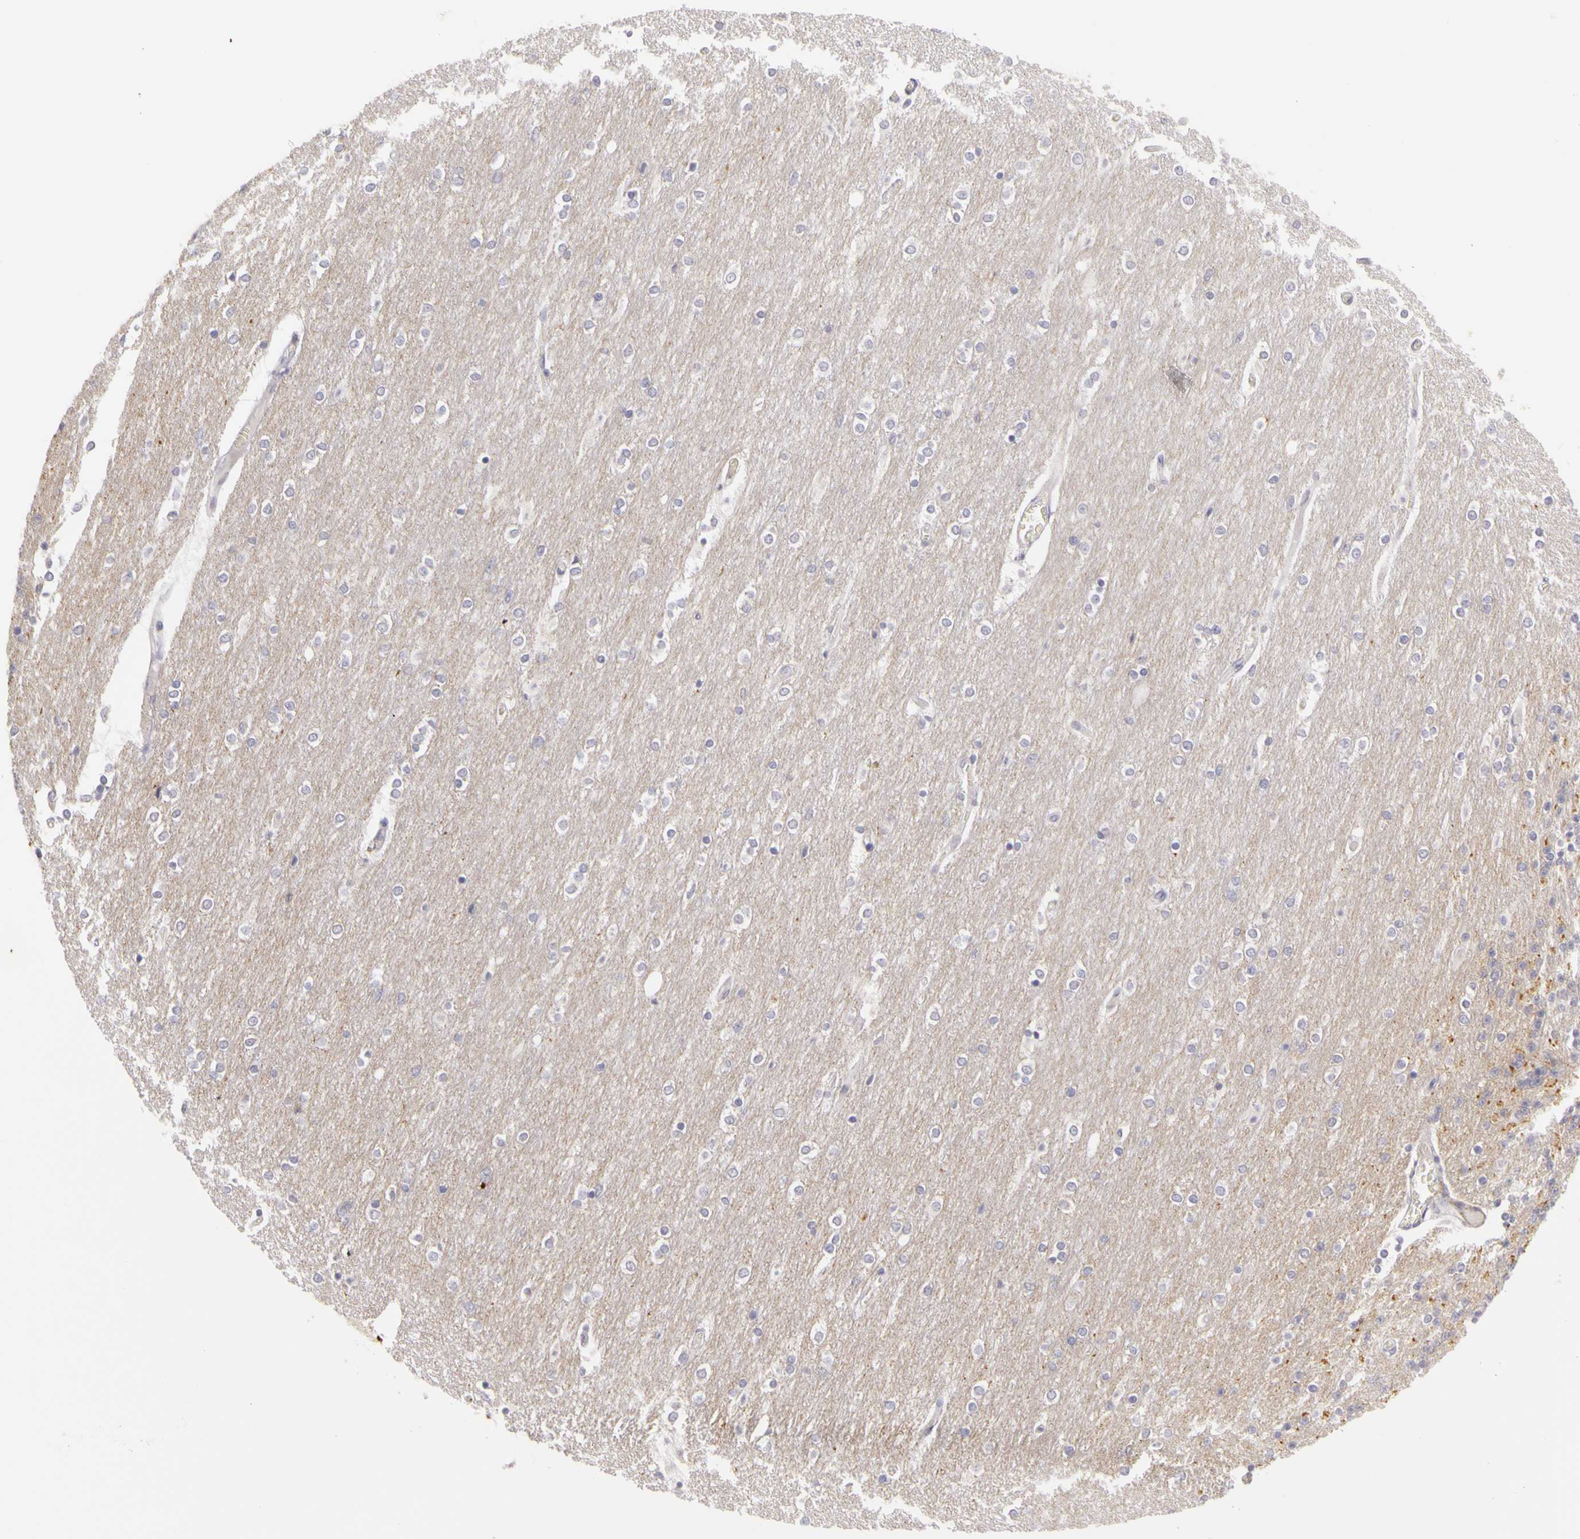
{"staining": {"intensity": "moderate", "quantity": "25%-75%", "location": "cytoplasmic/membranous"}, "tissue": "cerebellum", "cell_type": "Cells in granular layer", "image_type": "normal", "snomed": [{"axis": "morphology", "description": "Normal tissue, NOS"}, {"axis": "topography", "description": "Cerebellum"}], "caption": "Immunohistochemical staining of benign cerebellum shows moderate cytoplasmic/membranous protein staining in about 25%-75% of cells in granular layer.", "gene": "CNTN2", "patient": {"sex": "female", "age": 54}}